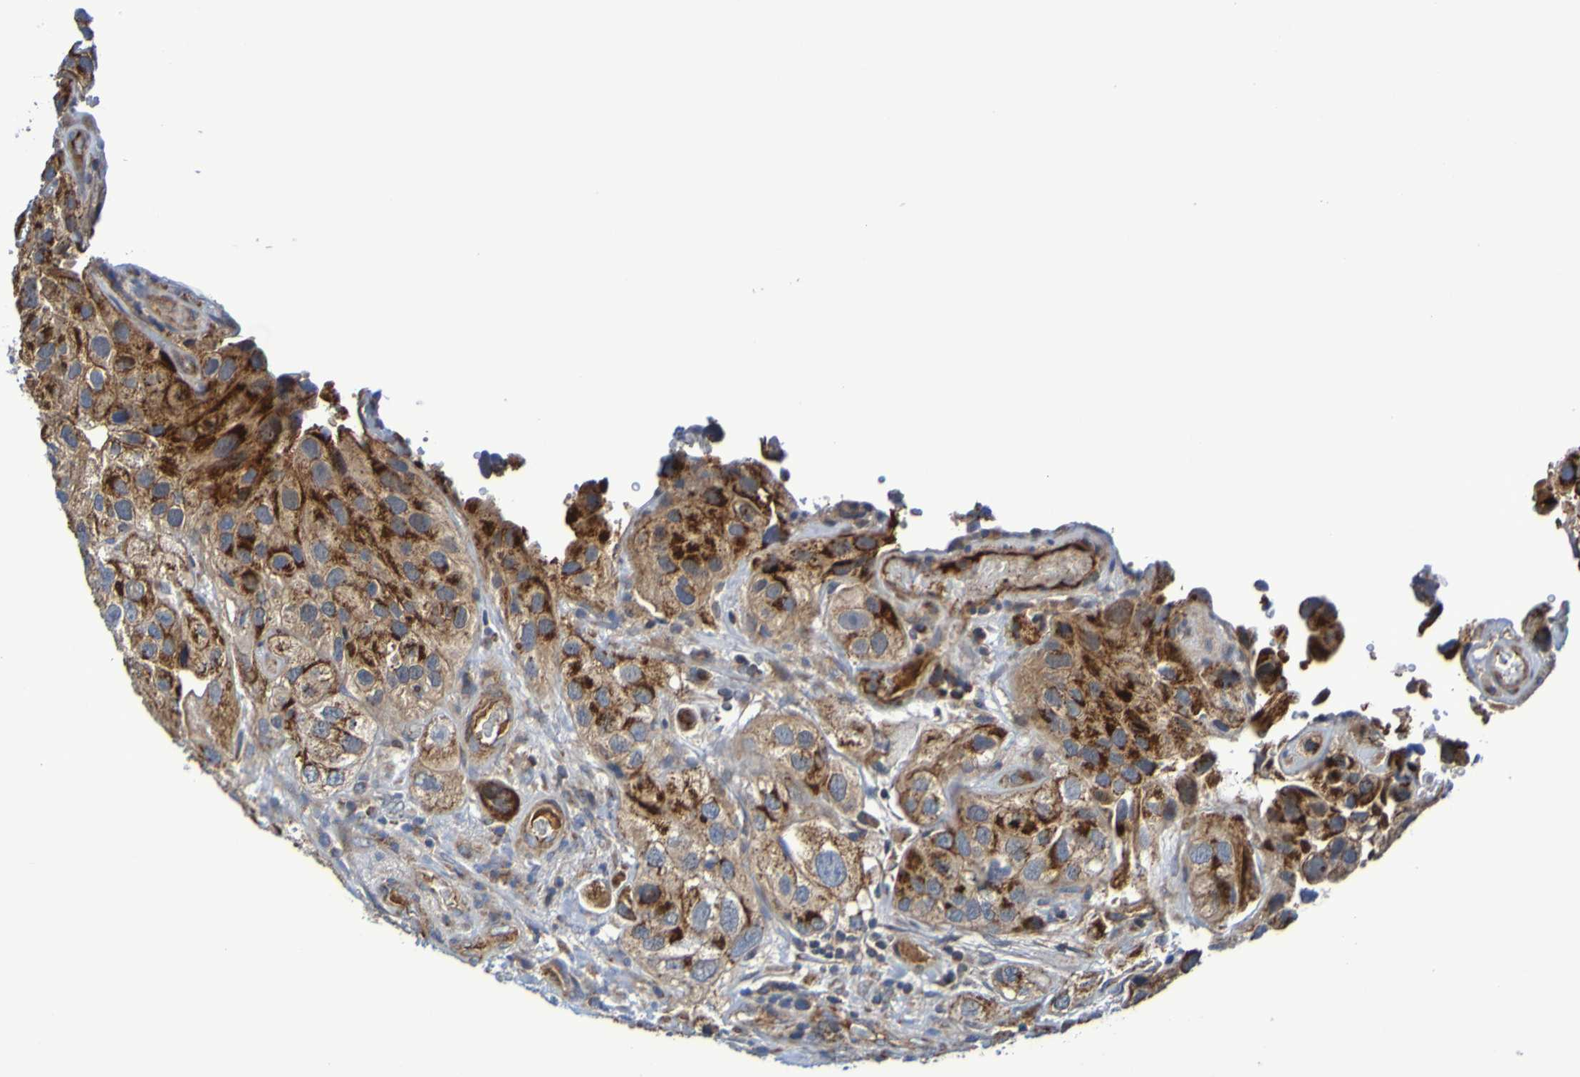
{"staining": {"intensity": "strong", "quantity": ">75%", "location": "cytoplasmic/membranous"}, "tissue": "urothelial cancer", "cell_type": "Tumor cells", "image_type": "cancer", "snomed": [{"axis": "morphology", "description": "Urothelial carcinoma, High grade"}, {"axis": "topography", "description": "Urinary bladder"}], "caption": "This is an image of IHC staining of urothelial carcinoma (high-grade), which shows strong staining in the cytoplasmic/membranous of tumor cells.", "gene": "CCDC51", "patient": {"sex": "female", "age": 64}}